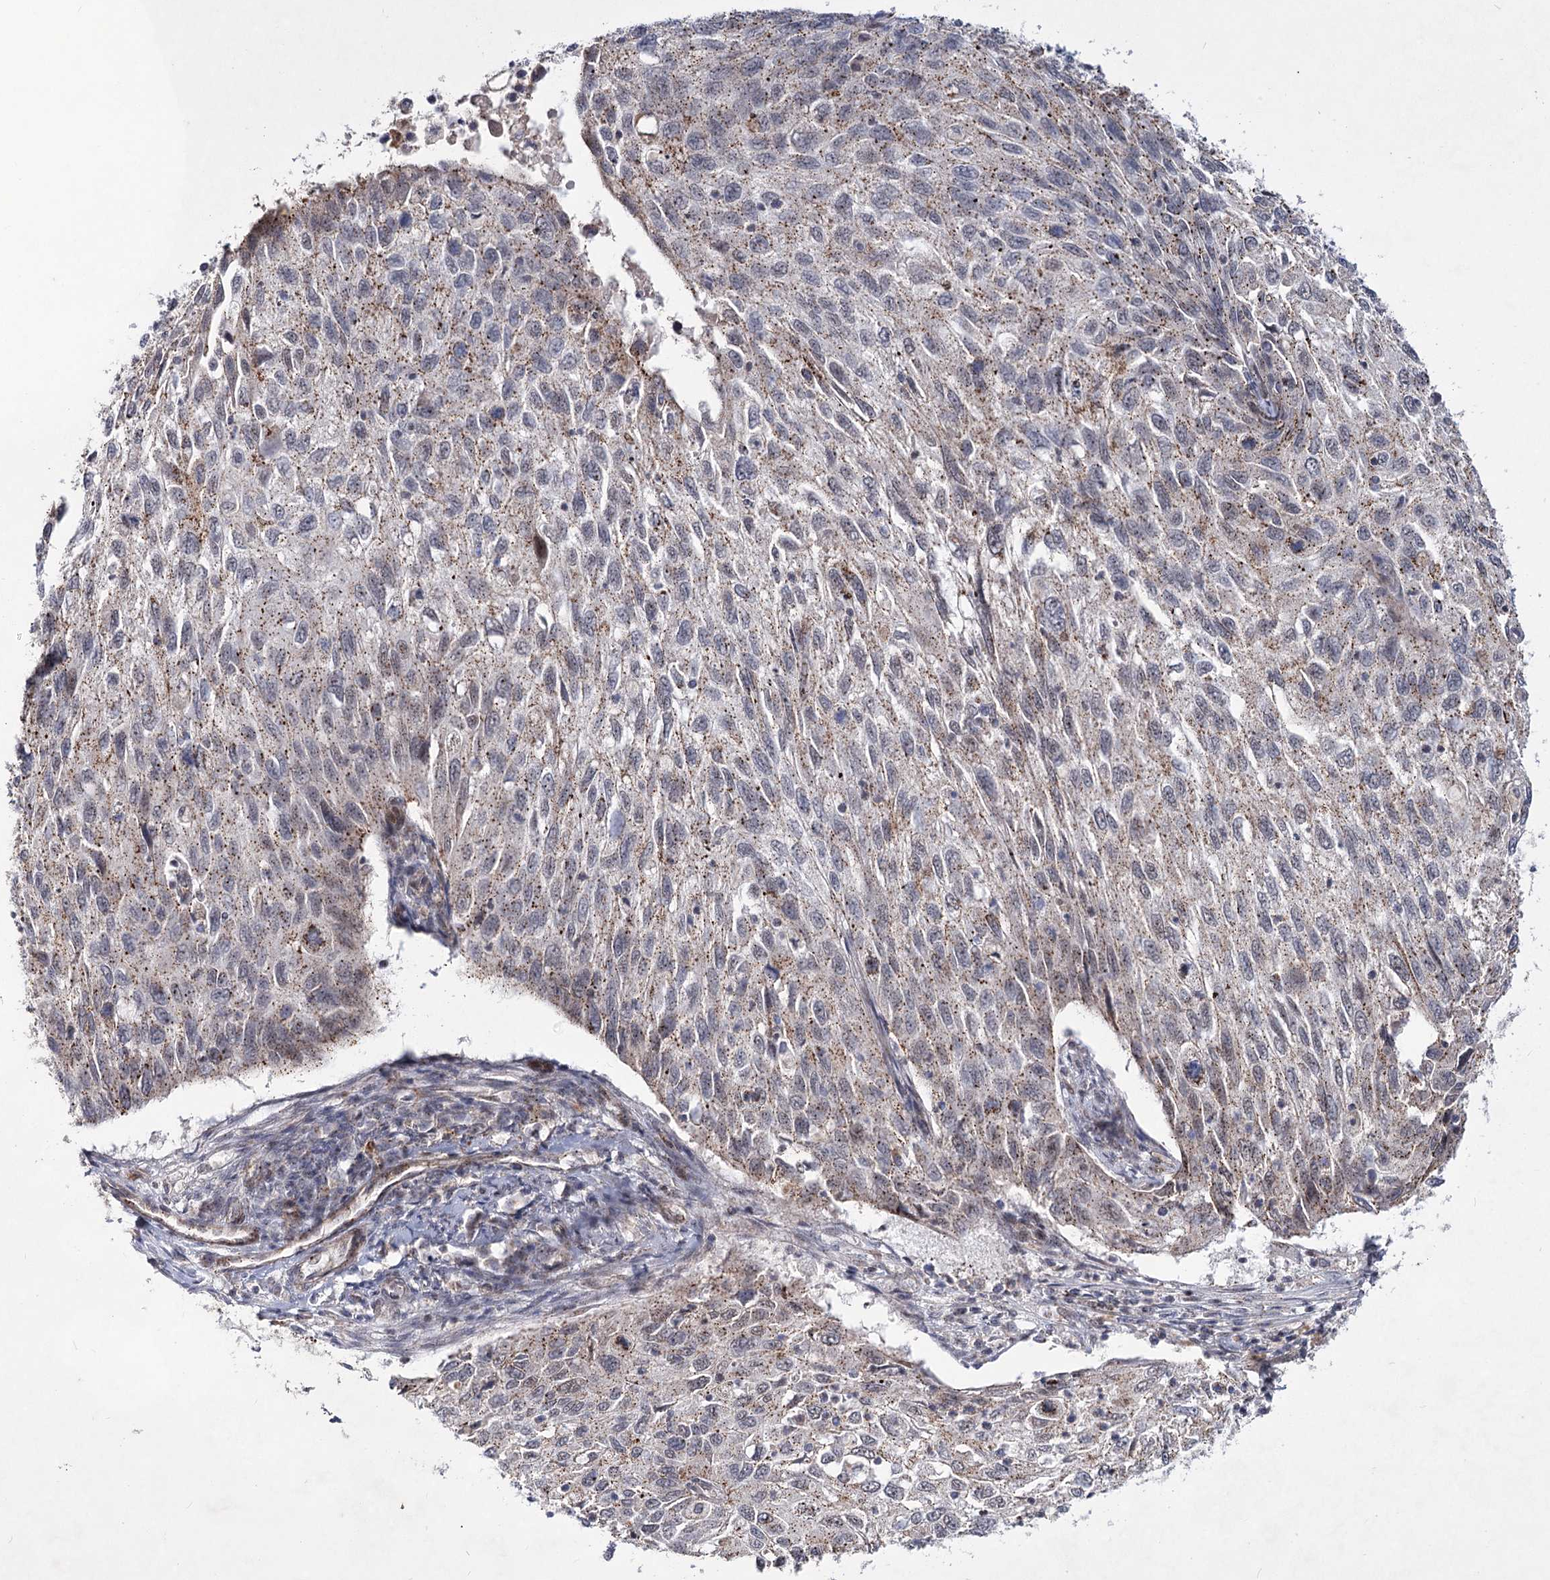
{"staining": {"intensity": "moderate", "quantity": ">75%", "location": "cytoplasmic/membranous"}, "tissue": "cervical cancer", "cell_type": "Tumor cells", "image_type": "cancer", "snomed": [{"axis": "morphology", "description": "Squamous cell carcinoma, NOS"}, {"axis": "topography", "description": "Cervix"}], "caption": "Squamous cell carcinoma (cervical) stained with a brown dye displays moderate cytoplasmic/membranous positive expression in about >75% of tumor cells.", "gene": "ATL2", "patient": {"sex": "female", "age": 70}}